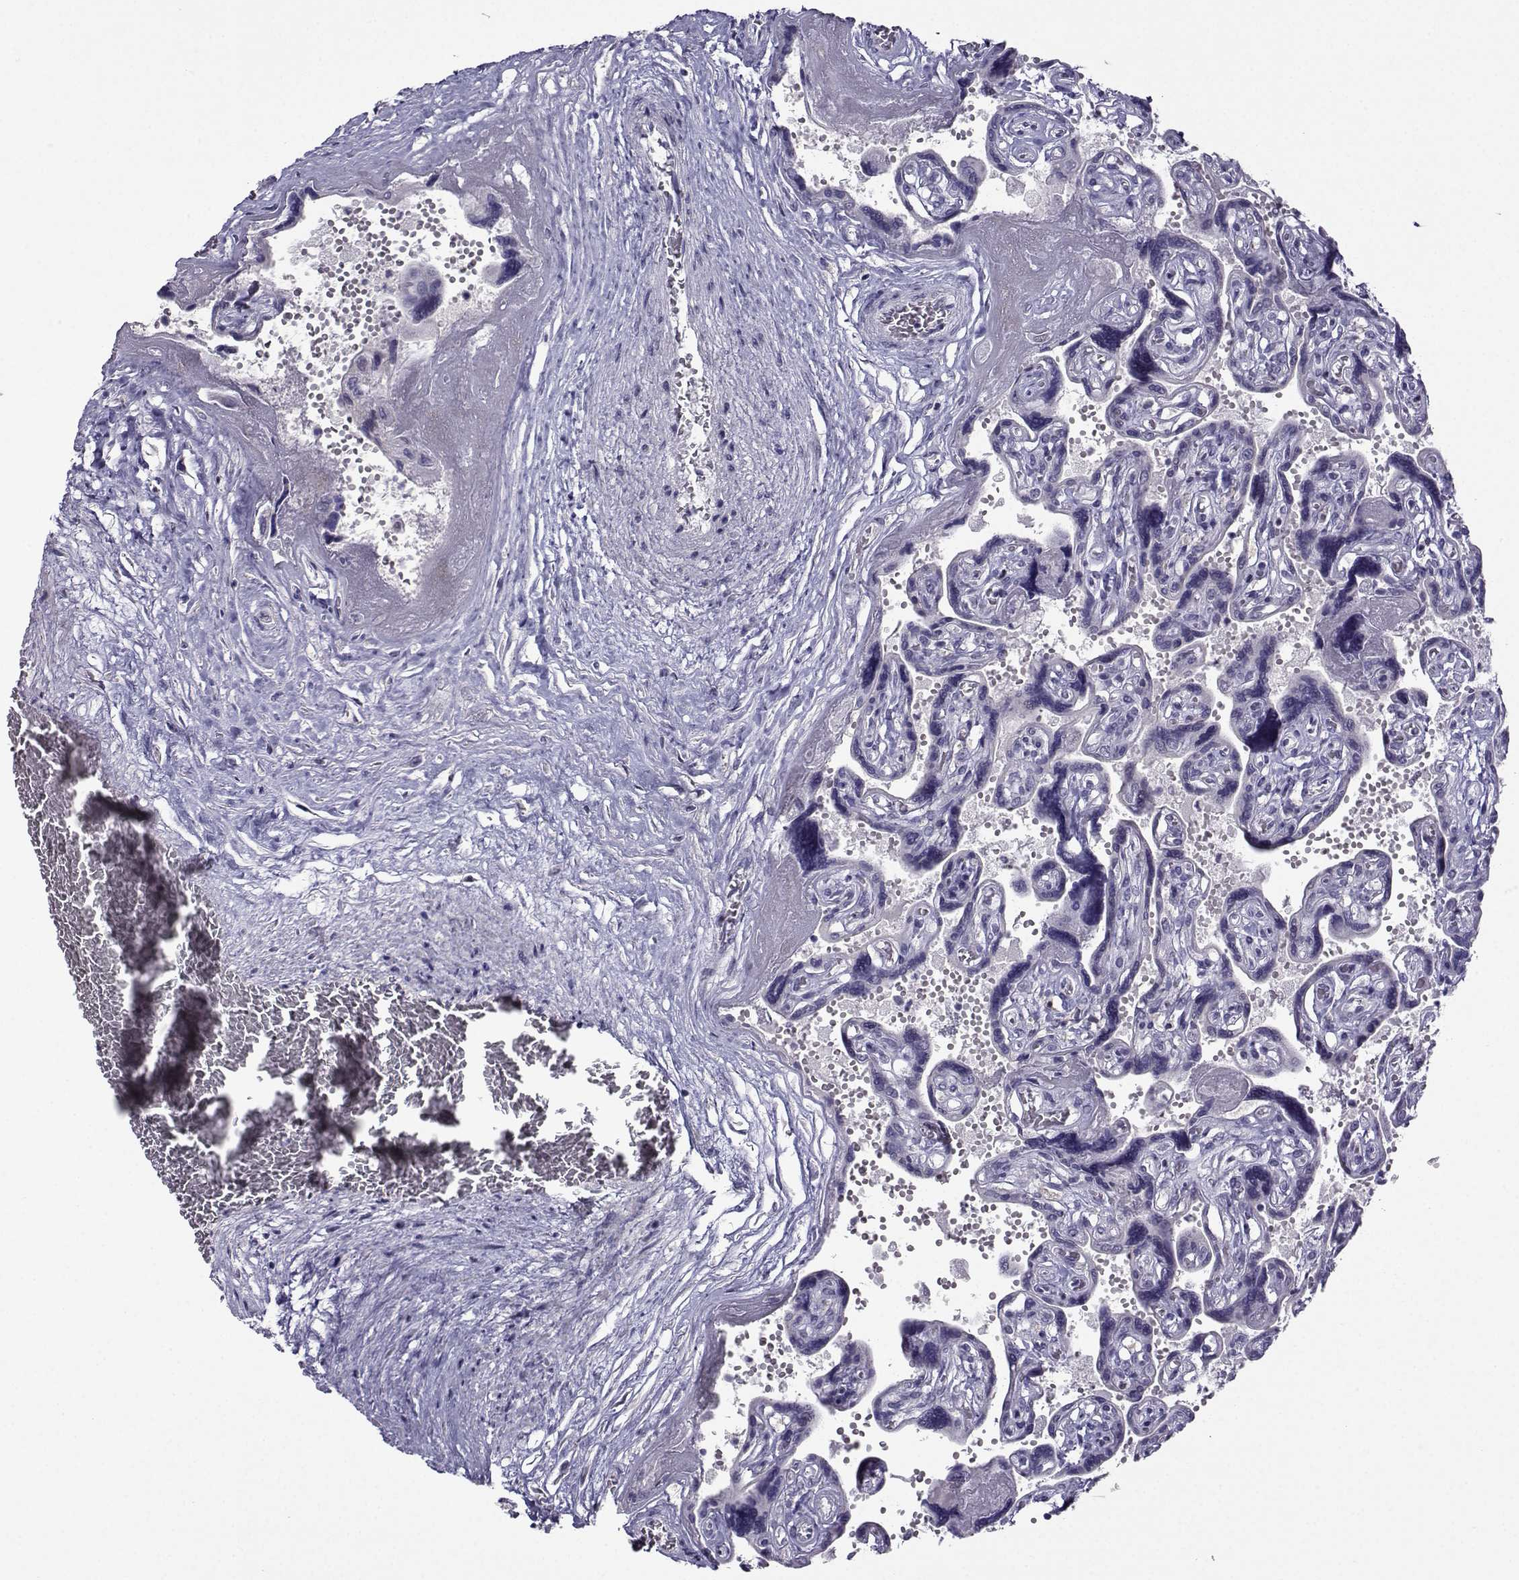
{"staining": {"intensity": "negative", "quantity": "none", "location": "none"}, "tissue": "placenta", "cell_type": "Decidual cells", "image_type": "normal", "snomed": [{"axis": "morphology", "description": "Normal tissue, NOS"}, {"axis": "topography", "description": "Placenta"}], "caption": "DAB (3,3'-diaminobenzidine) immunohistochemical staining of normal placenta reveals no significant expression in decidual cells. Nuclei are stained in blue.", "gene": "CRYBB1", "patient": {"sex": "female", "age": 32}}